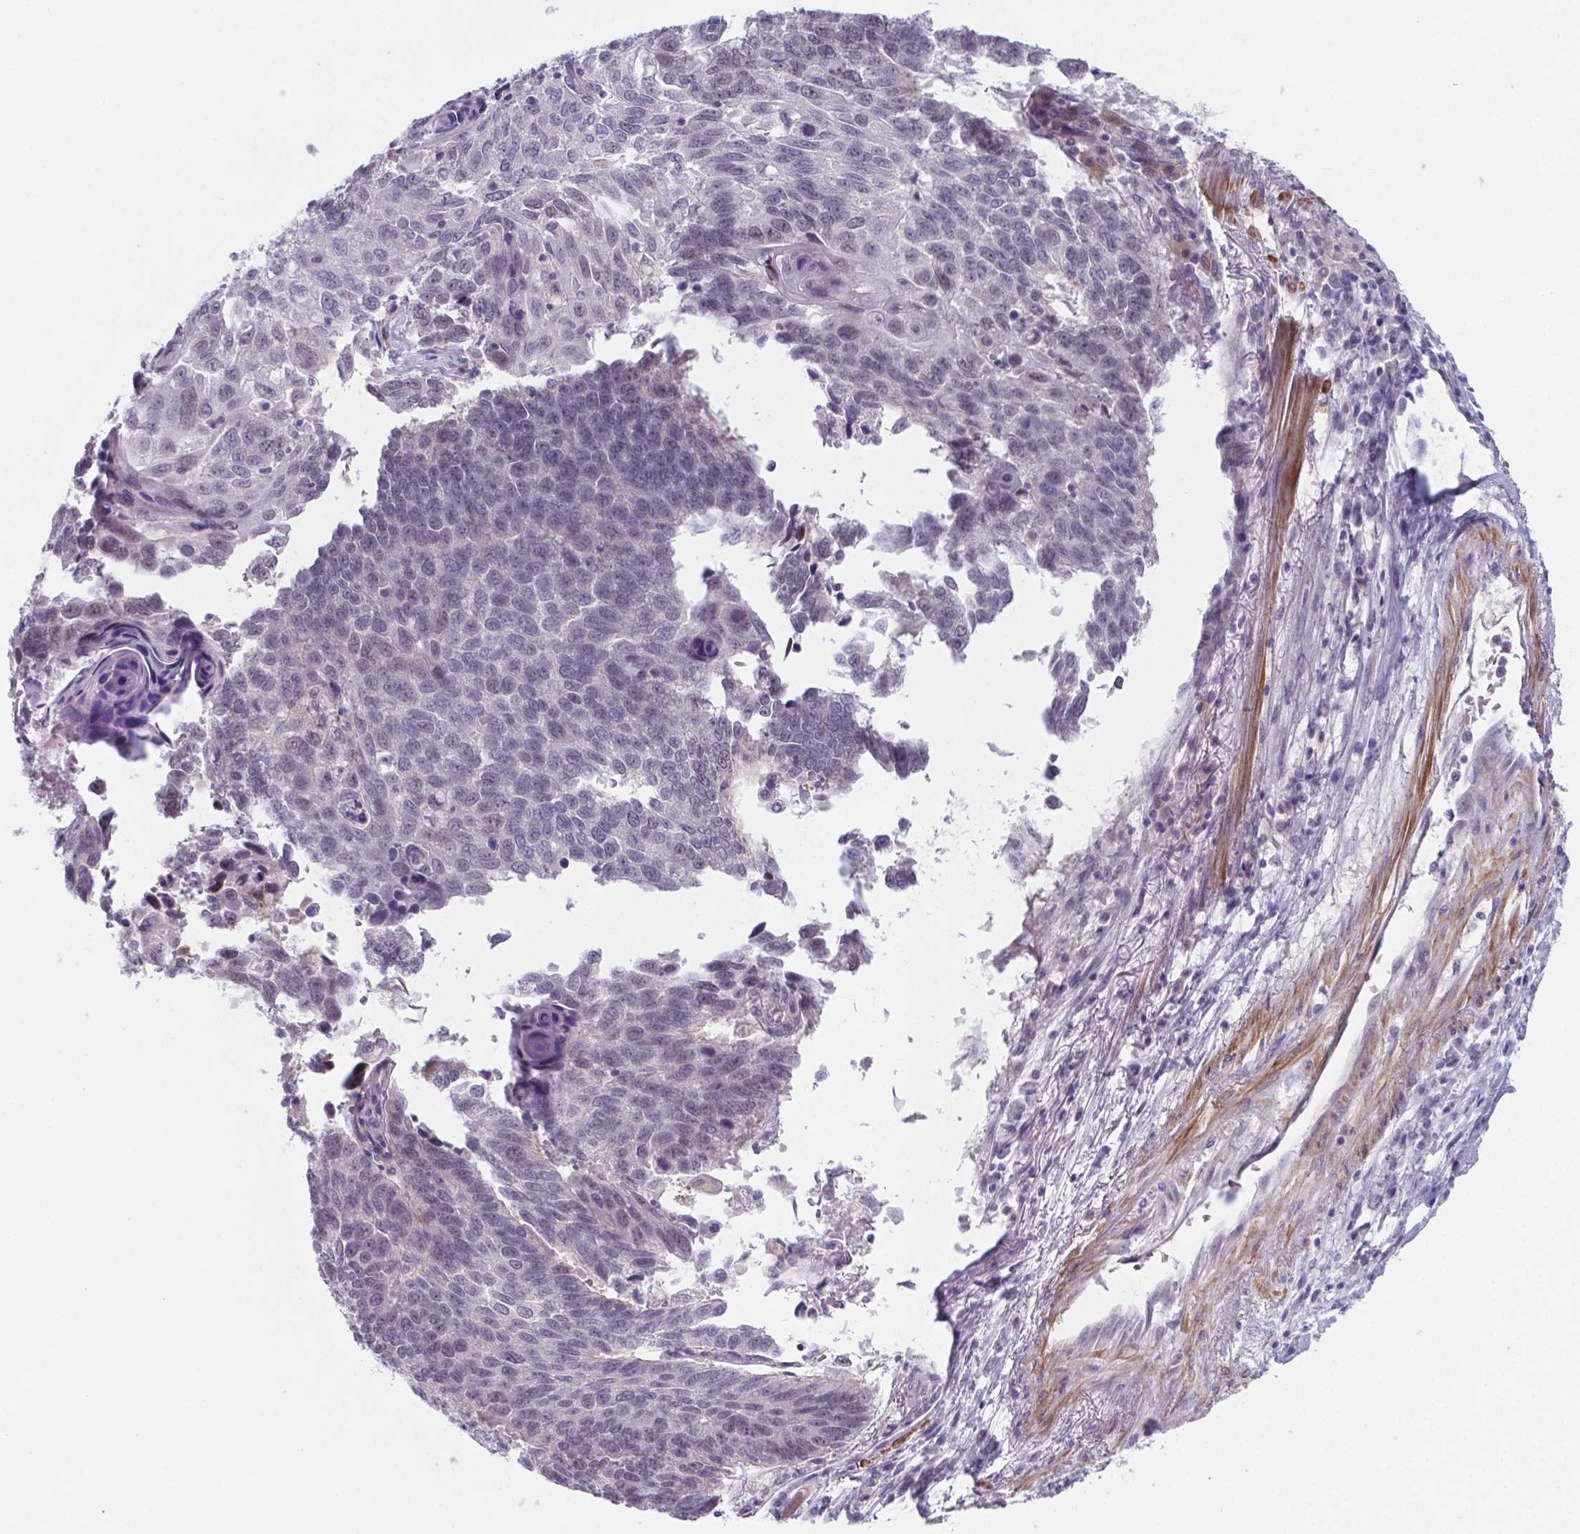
{"staining": {"intensity": "negative", "quantity": "none", "location": "none"}, "tissue": "lung cancer", "cell_type": "Tumor cells", "image_type": "cancer", "snomed": [{"axis": "morphology", "description": "Squamous cell carcinoma, NOS"}, {"axis": "topography", "description": "Lung"}], "caption": "The immunohistochemistry photomicrograph has no significant positivity in tumor cells of lung cancer (squamous cell carcinoma) tissue.", "gene": "AP5B1", "patient": {"sex": "male", "age": 73}}